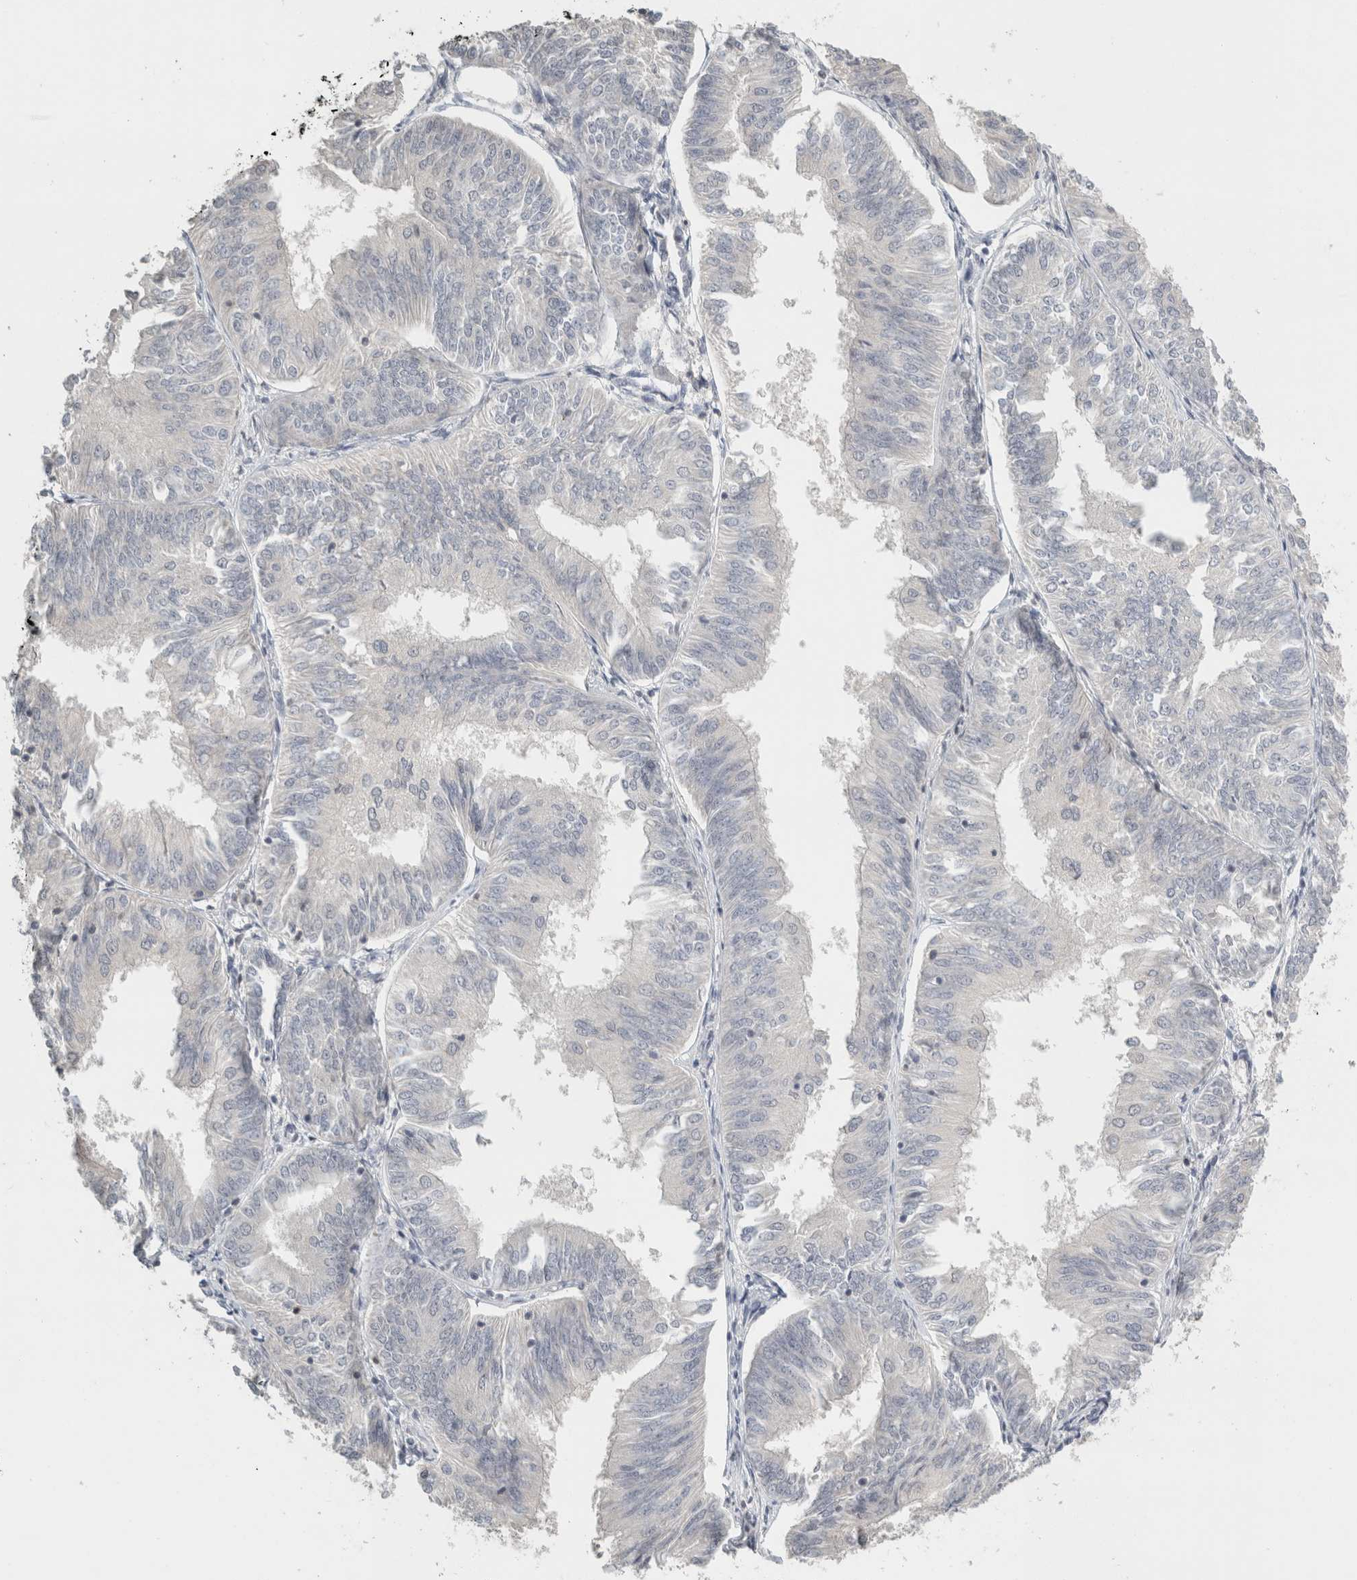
{"staining": {"intensity": "negative", "quantity": "none", "location": "none"}, "tissue": "endometrial cancer", "cell_type": "Tumor cells", "image_type": "cancer", "snomed": [{"axis": "morphology", "description": "Adenocarcinoma, NOS"}, {"axis": "topography", "description": "Endometrium"}], "caption": "IHC micrograph of endometrial cancer stained for a protein (brown), which shows no positivity in tumor cells.", "gene": "TRAT1", "patient": {"sex": "female", "age": 58}}